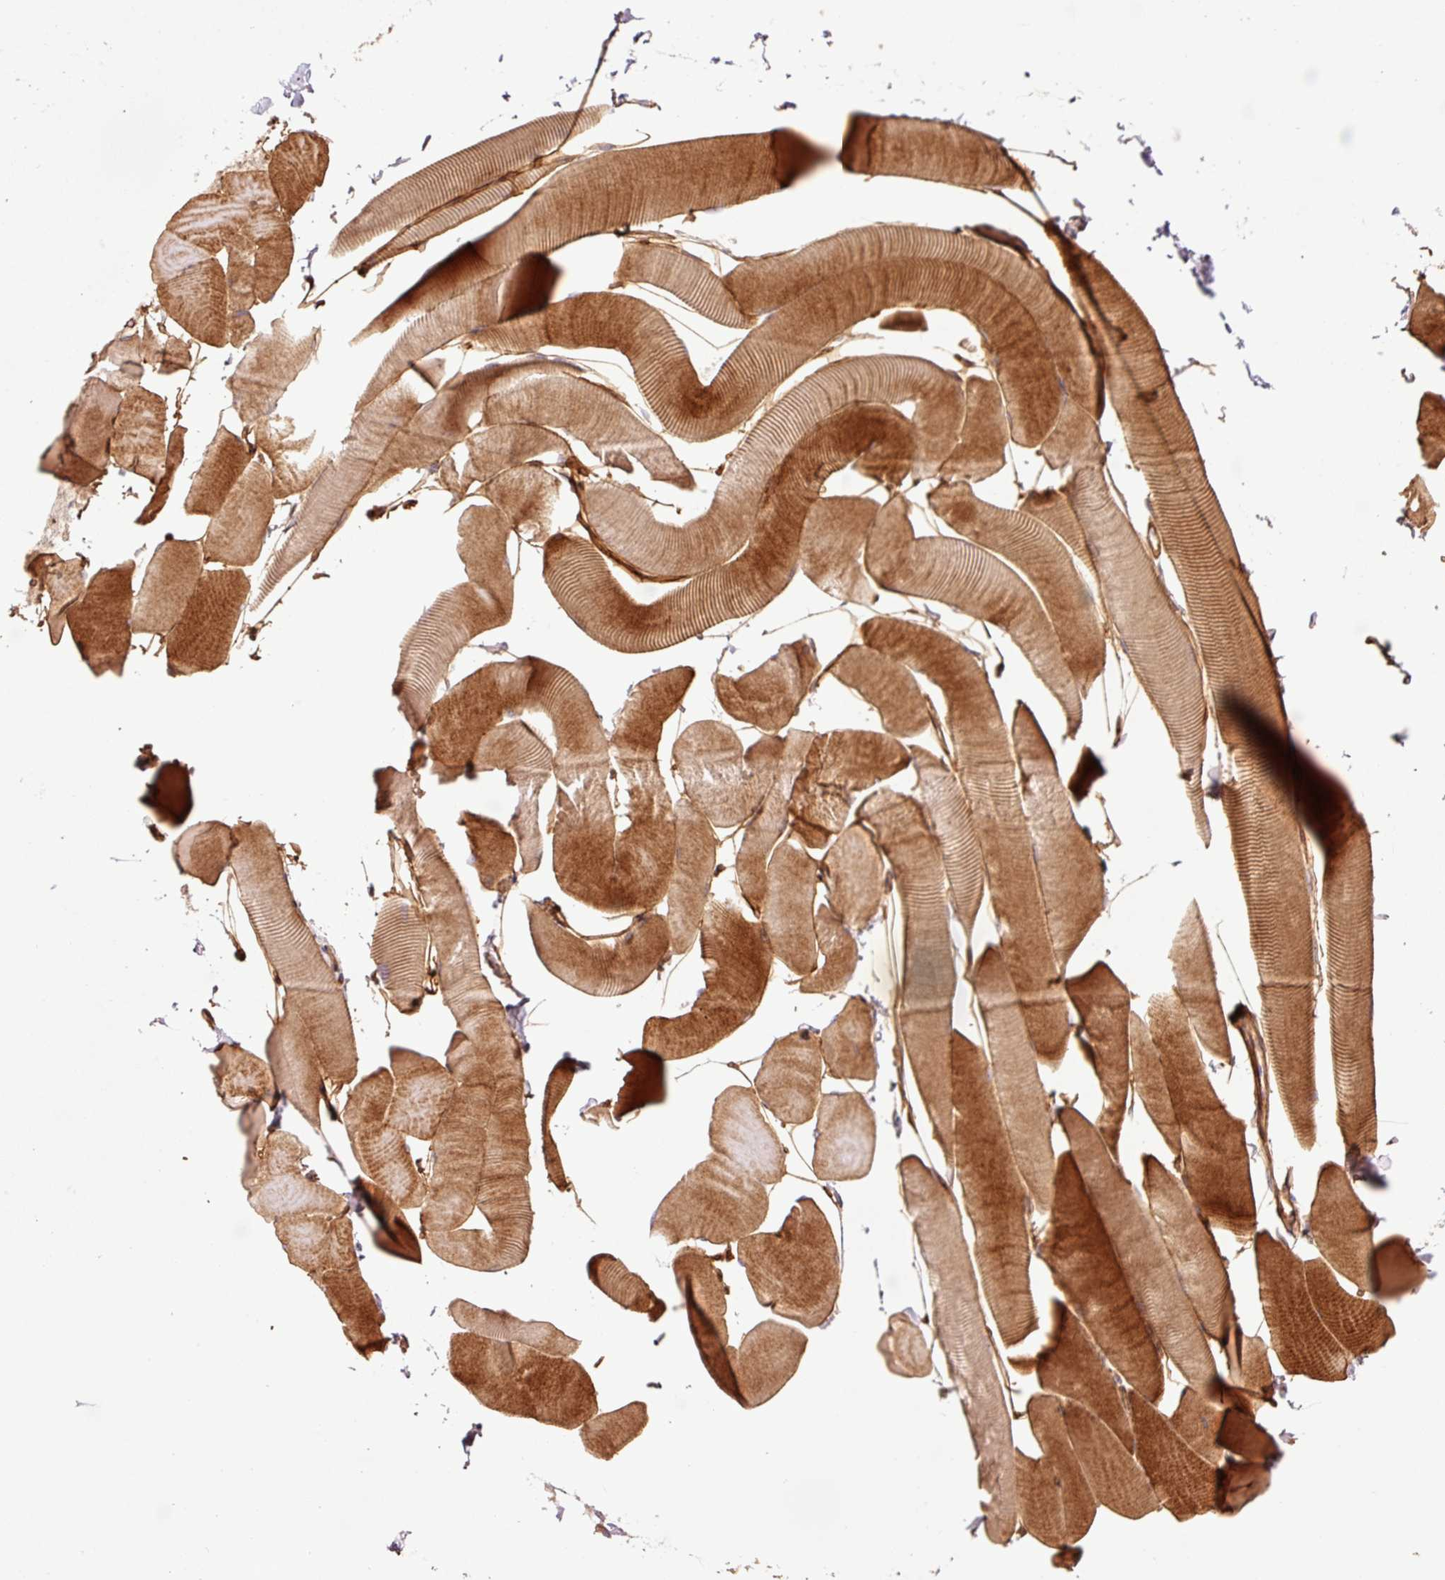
{"staining": {"intensity": "strong", "quantity": ">75%", "location": "cytoplasmic/membranous"}, "tissue": "skeletal muscle", "cell_type": "Myocytes", "image_type": "normal", "snomed": [{"axis": "morphology", "description": "Normal tissue, NOS"}, {"axis": "topography", "description": "Skeletal muscle"}], "caption": "DAB (3,3'-diaminobenzidine) immunohistochemical staining of normal skeletal muscle shows strong cytoplasmic/membranous protein expression in approximately >75% of myocytes.", "gene": "NID2", "patient": {"sex": "male", "age": 25}}